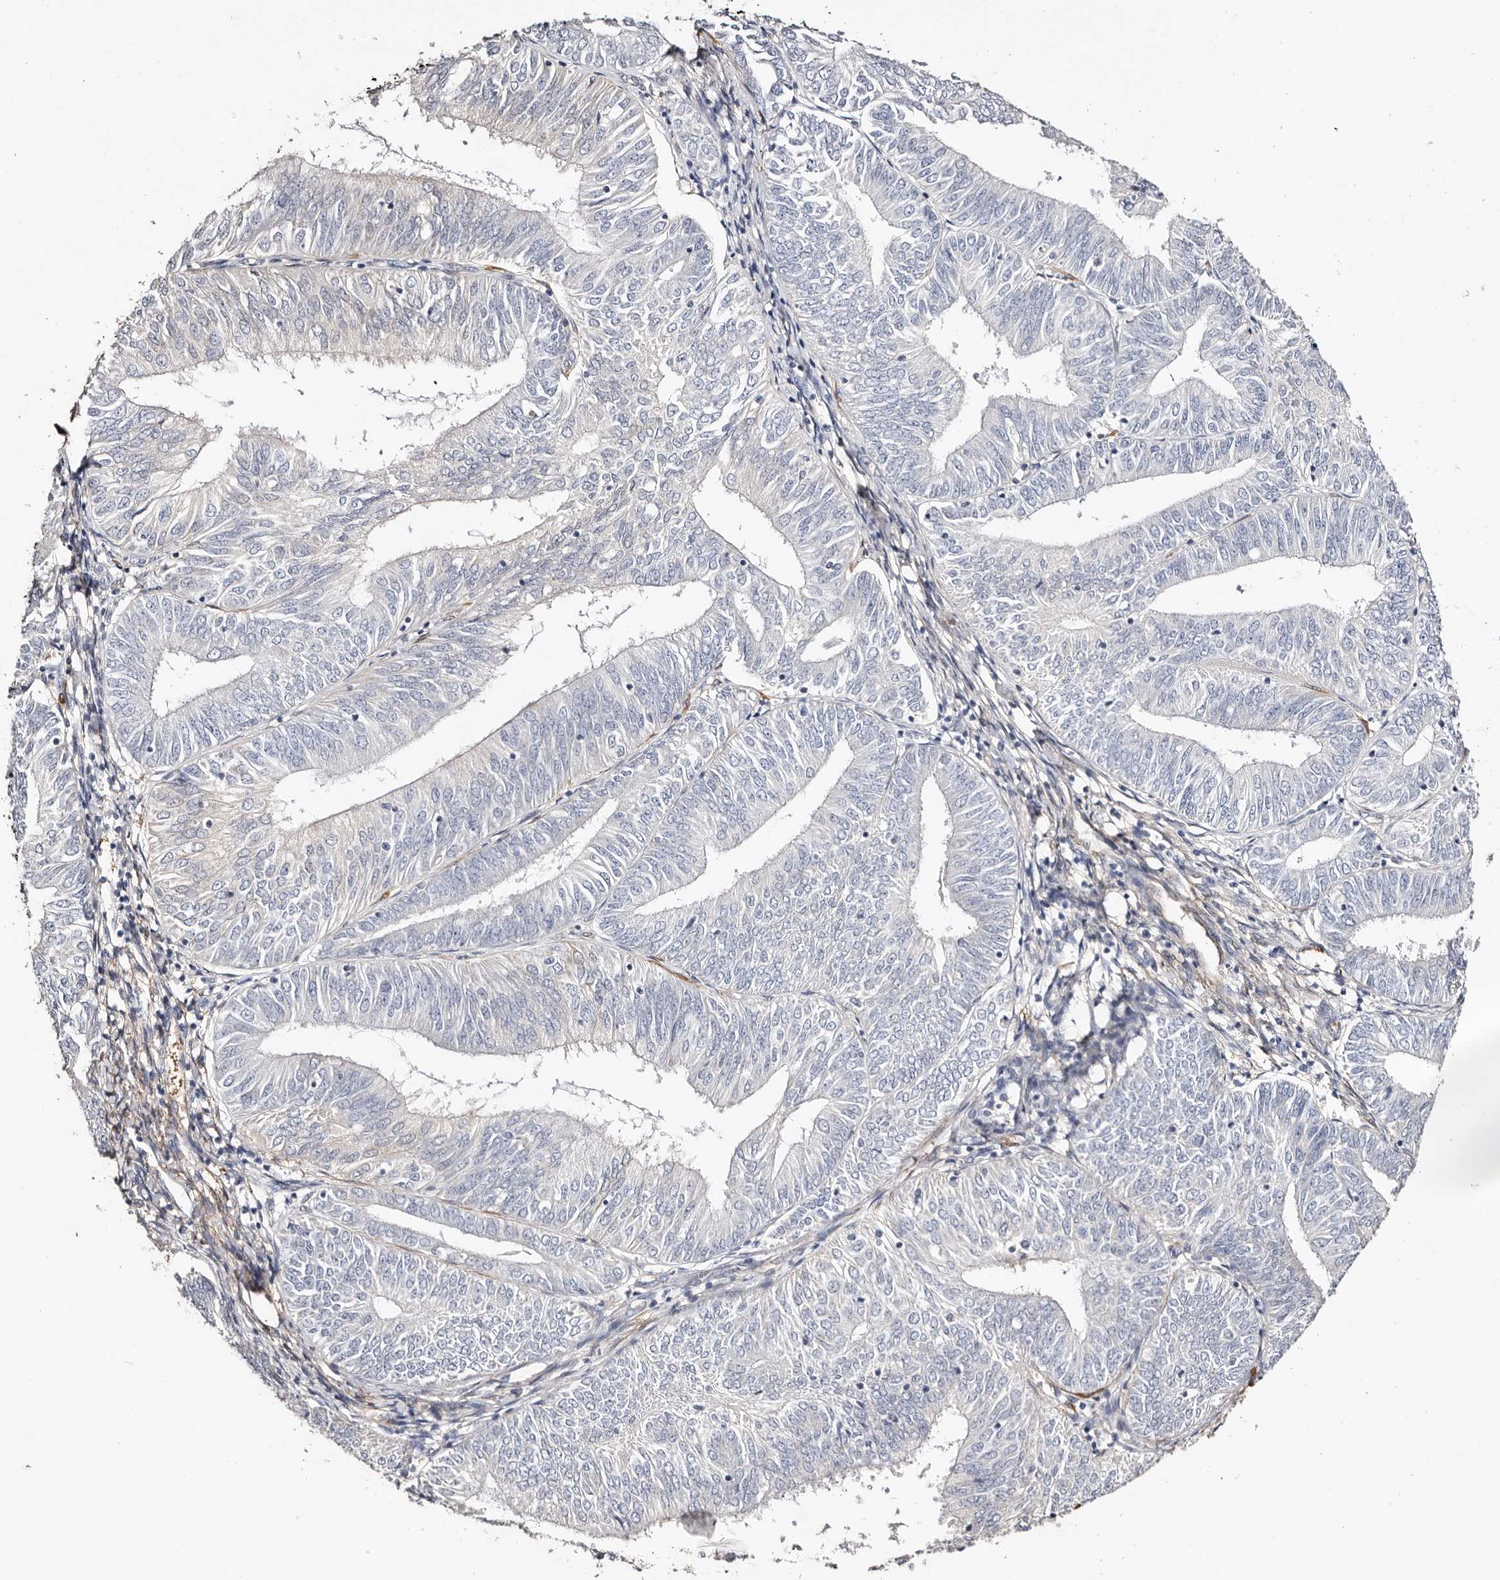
{"staining": {"intensity": "negative", "quantity": "none", "location": "none"}, "tissue": "endometrial cancer", "cell_type": "Tumor cells", "image_type": "cancer", "snomed": [{"axis": "morphology", "description": "Adenocarcinoma, NOS"}, {"axis": "topography", "description": "Endometrium"}], "caption": "Tumor cells are negative for protein expression in human endometrial cancer.", "gene": "TGM2", "patient": {"sex": "female", "age": 58}}